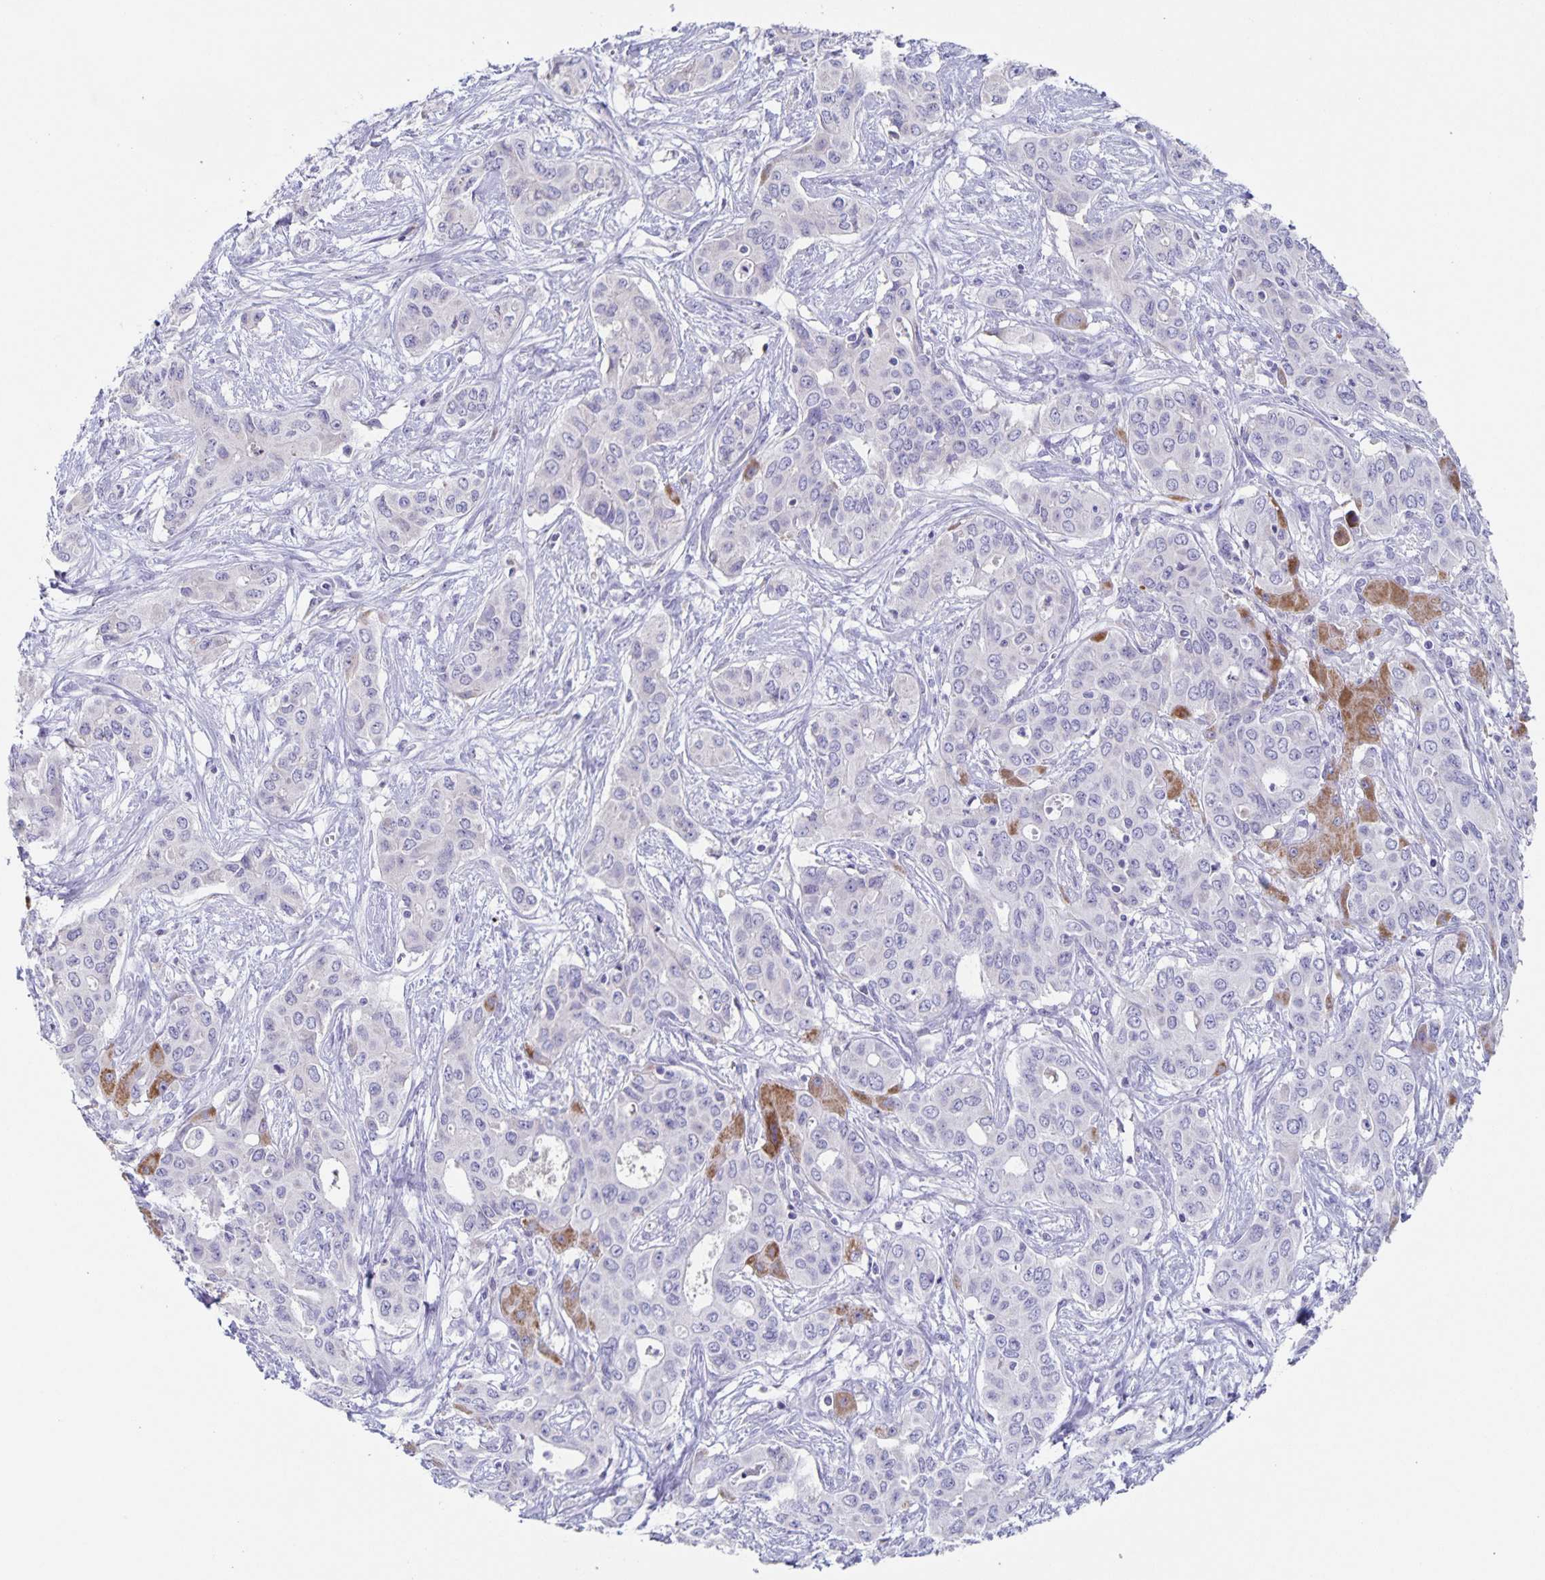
{"staining": {"intensity": "moderate", "quantity": "<25%", "location": "cytoplasmic/membranous"}, "tissue": "liver cancer", "cell_type": "Tumor cells", "image_type": "cancer", "snomed": [{"axis": "morphology", "description": "Cholangiocarcinoma"}, {"axis": "topography", "description": "Liver"}], "caption": "Tumor cells show low levels of moderate cytoplasmic/membranous expression in approximately <25% of cells in liver cancer.", "gene": "RPL36A", "patient": {"sex": "female", "age": 65}}